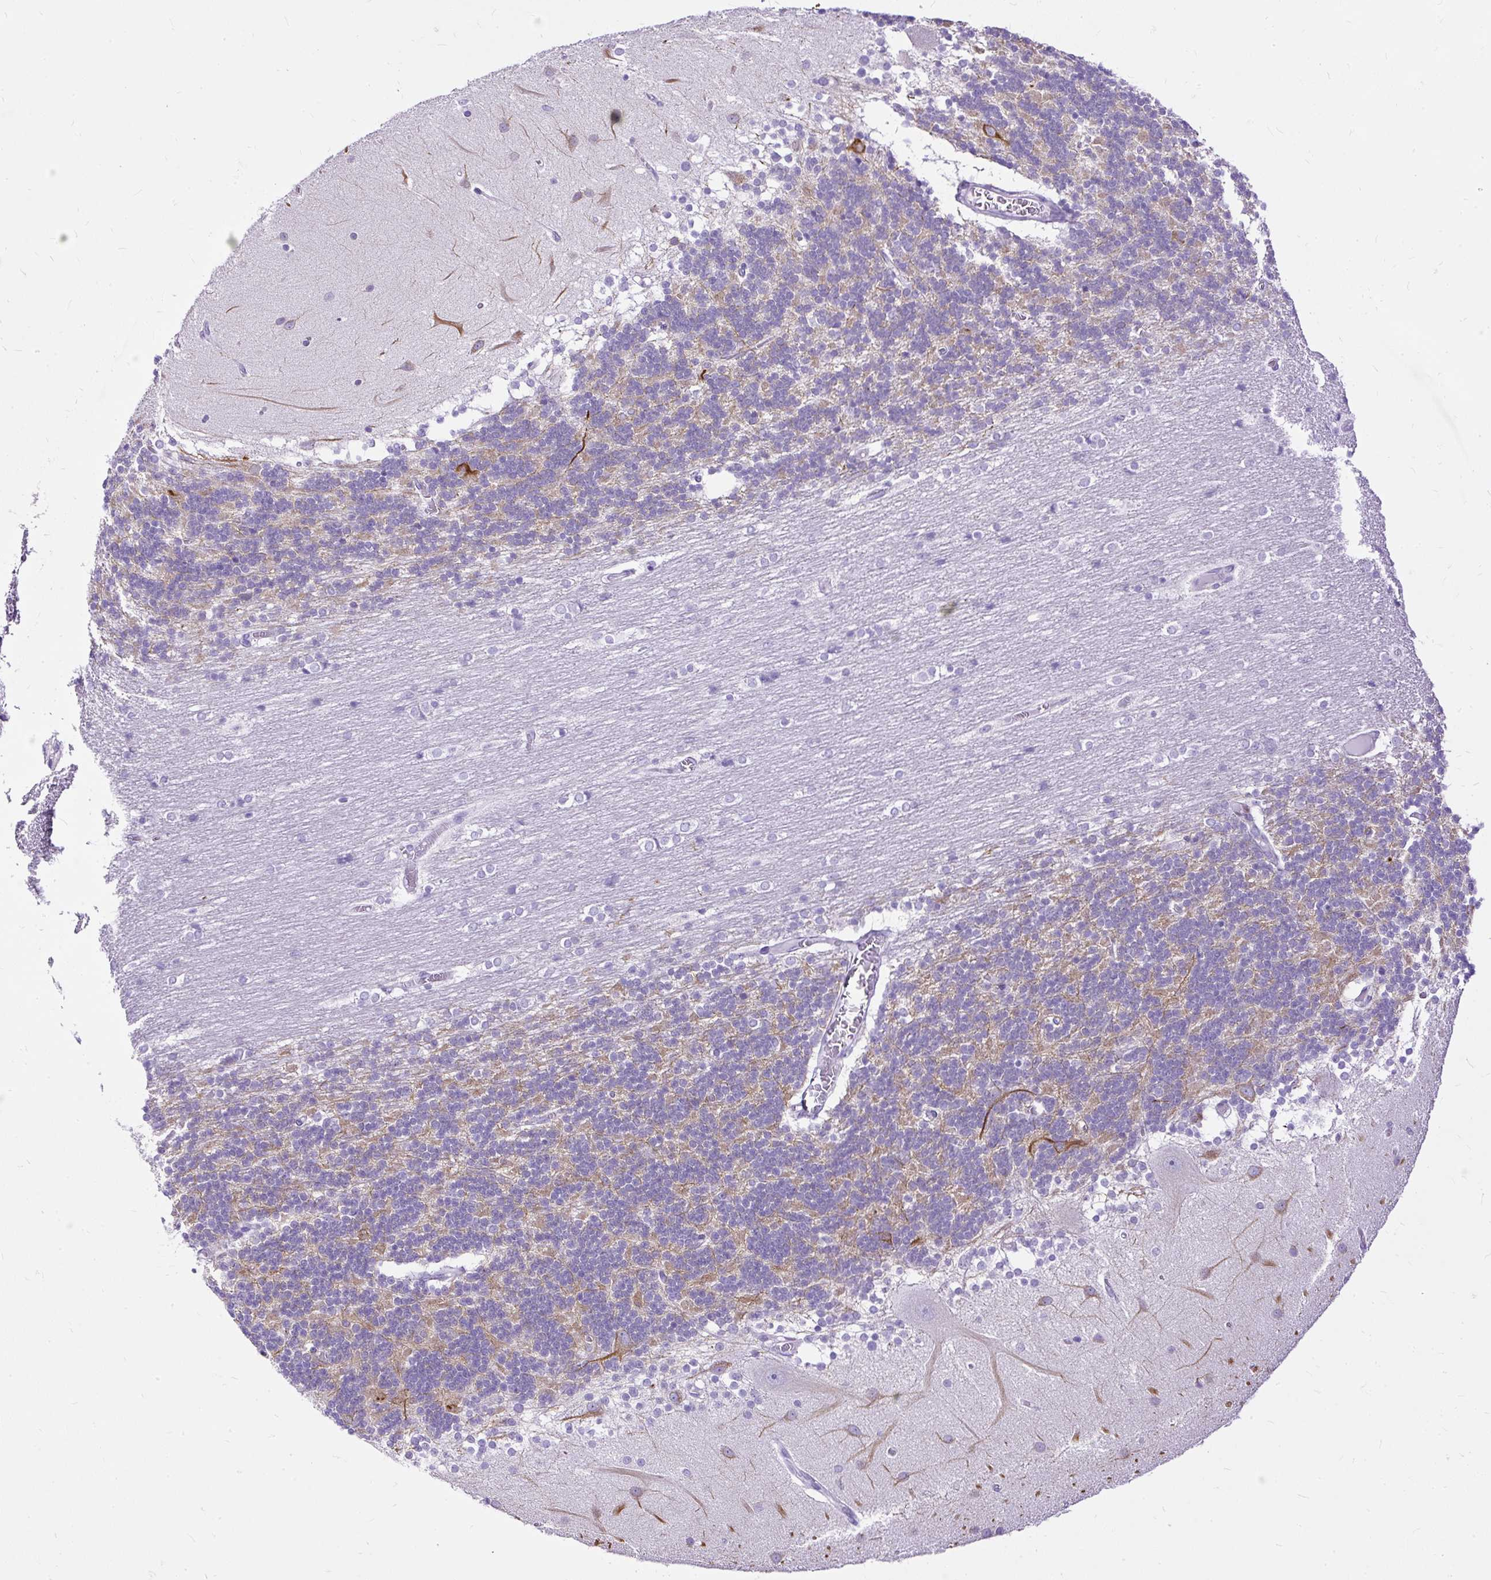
{"staining": {"intensity": "weak", "quantity": "25%-75%", "location": "cytoplasmic/membranous"}, "tissue": "cerebellum", "cell_type": "Cells in granular layer", "image_type": "normal", "snomed": [{"axis": "morphology", "description": "Normal tissue, NOS"}, {"axis": "topography", "description": "Cerebellum"}], "caption": "Immunohistochemical staining of normal human cerebellum exhibits 25%-75% levels of weak cytoplasmic/membranous protein positivity in about 25%-75% of cells in granular layer. (Brightfield microscopy of DAB IHC at high magnification).", "gene": "HEY1", "patient": {"sex": "female", "age": 54}}